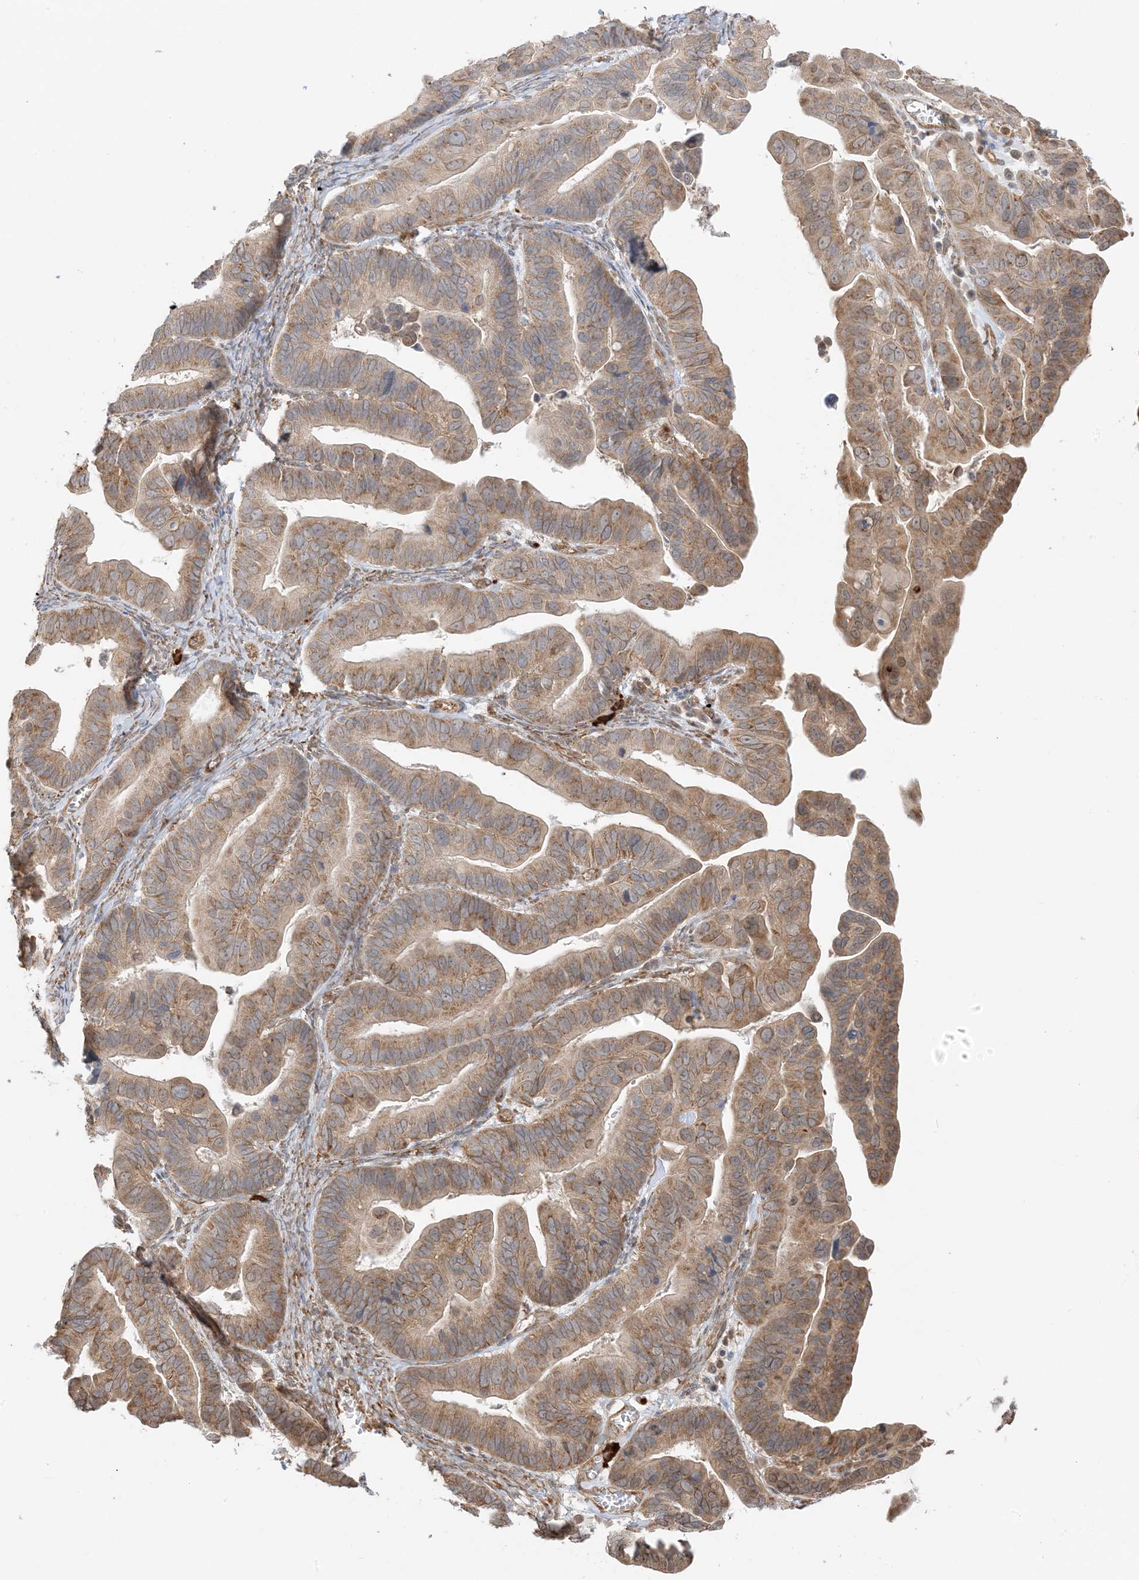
{"staining": {"intensity": "moderate", "quantity": "25%-75%", "location": "cytoplasmic/membranous"}, "tissue": "ovarian cancer", "cell_type": "Tumor cells", "image_type": "cancer", "snomed": [{"axis": "morphology", "description": "Cystadenocarcinoma, serous, NOS"}, {"axis": "topography", "description": "Ovary"}], "caption": "IHC of ovarian cancer (serous cystadenocarcinoma) demonstrates medium levels of moderate cytoplasmic/membranous positivity in about 25%-75% of tumor cells.", "gene": "UBAP2L", "patient": {"sex": "female", "age": 56}}